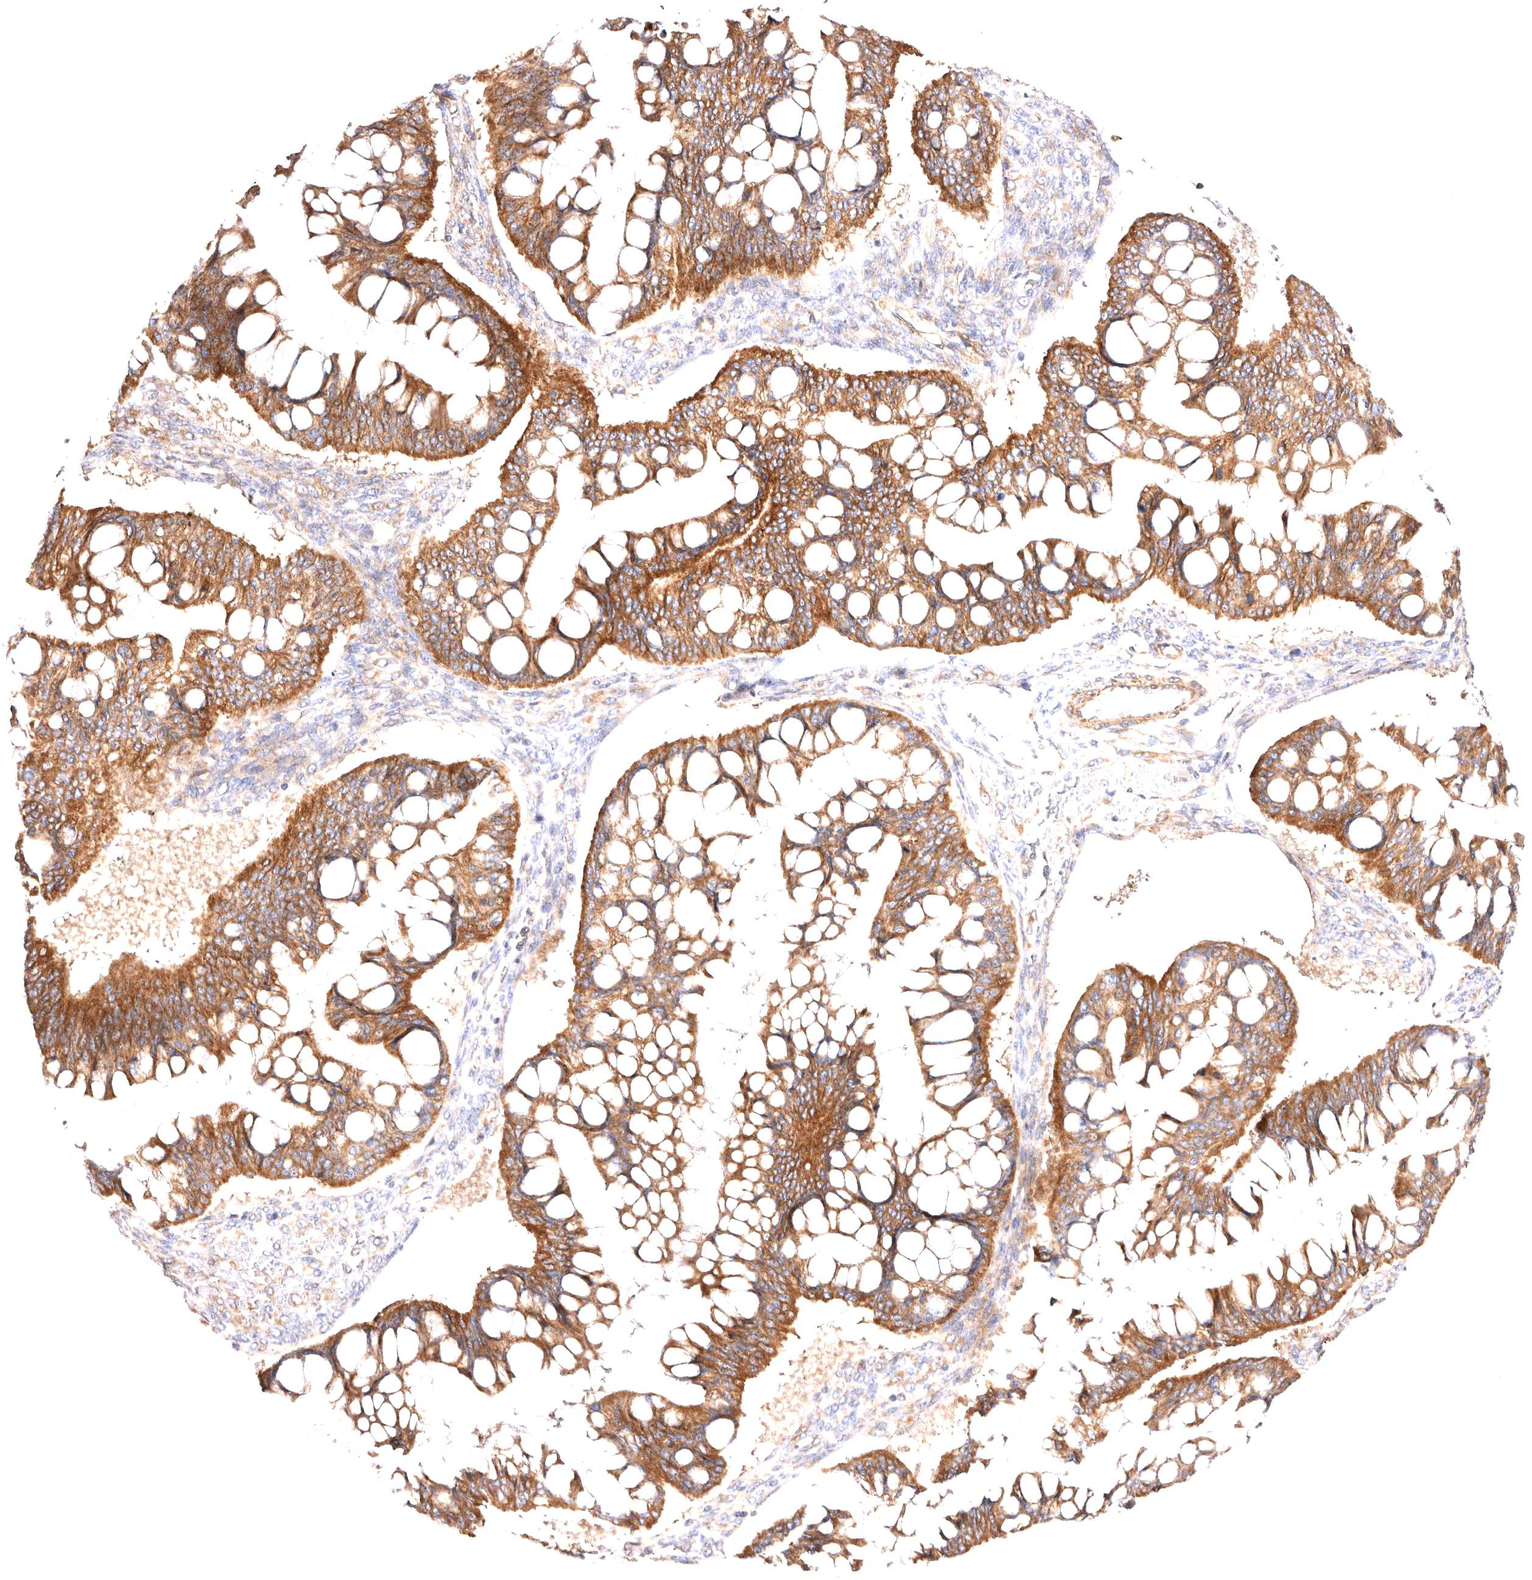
{"staining": {"intensity": "moderate", "quantity": ">75%", "location": "cytoplasmic/membranous"}, "tissue": "ovarian cancer", "cell_type": "Tumor cells", "image_type": "cancer", "snomed": [{"axis": "morphology", "description": "Cystadenocarcinoma, mucinous, NOS"}, {"axis": "topography", "description": "Ovary"}], "caption": "Protein expression analysis of mucinous cystadenocarcinoma (ovarian) reveals moderate cytoplasmic/membranous positivity in about >75% of tumor cells.", "gene": "VPS45", "patient": {"sex": "female", "age": 73}}